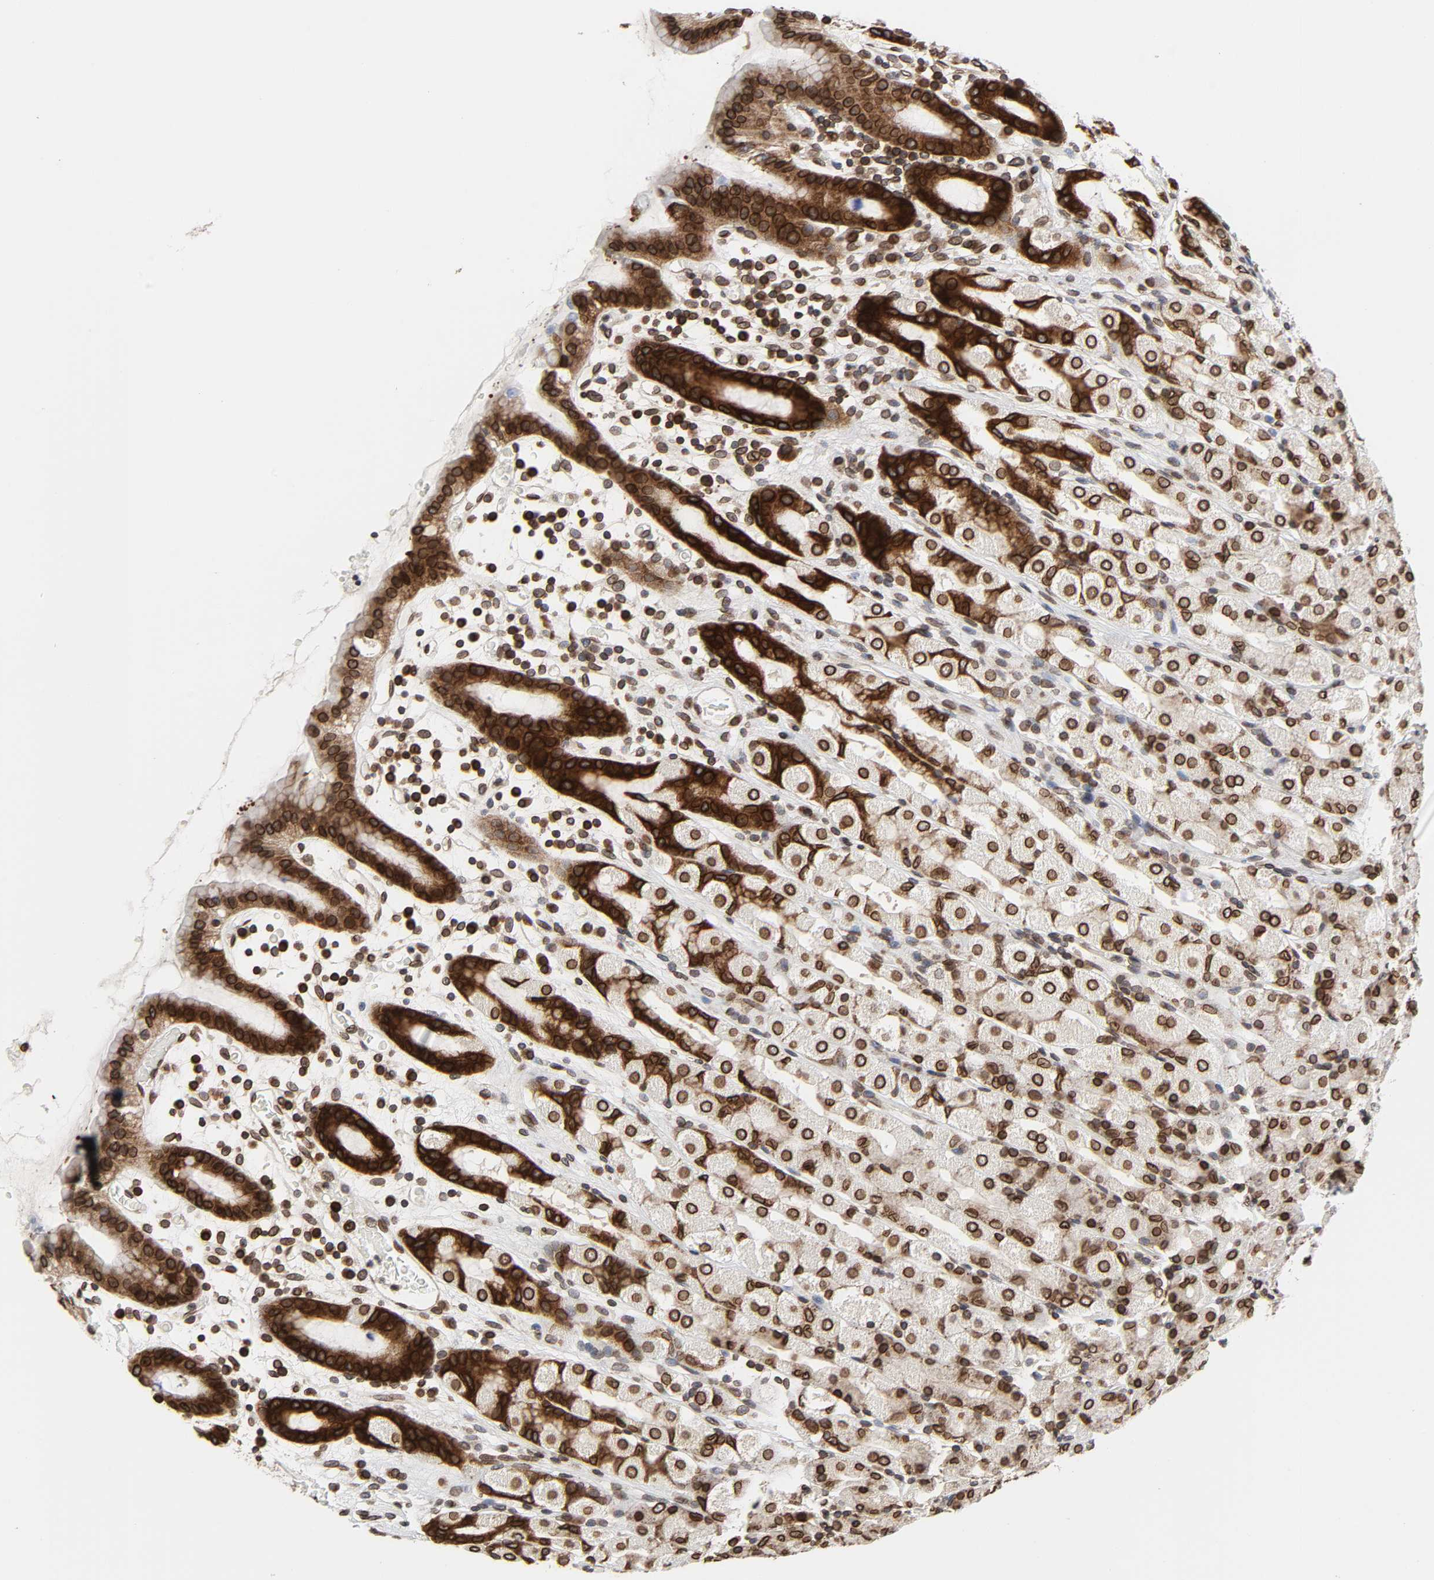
{"staining": {"intensity": "strong", "quantity": ">75%", "location": "cytoplasmic/membranous,nuclear"}, "tissue": "stomach", "cell_type": "Glandular cells", "image_type": "normal", "snomed": [{"axis": "morphology", "description": "Normal tissue, NOS"}, {"axis": "topography", "description": "Stomach, upper"}], "caption": "Glandular cells show high levels of strong cytoplasmic/membranous,nuclear expression in approximately >75% of cells in unremarkable human stomach.", "gene": "RANGAP1", "patient": {"sex": "male", "age": 68}}